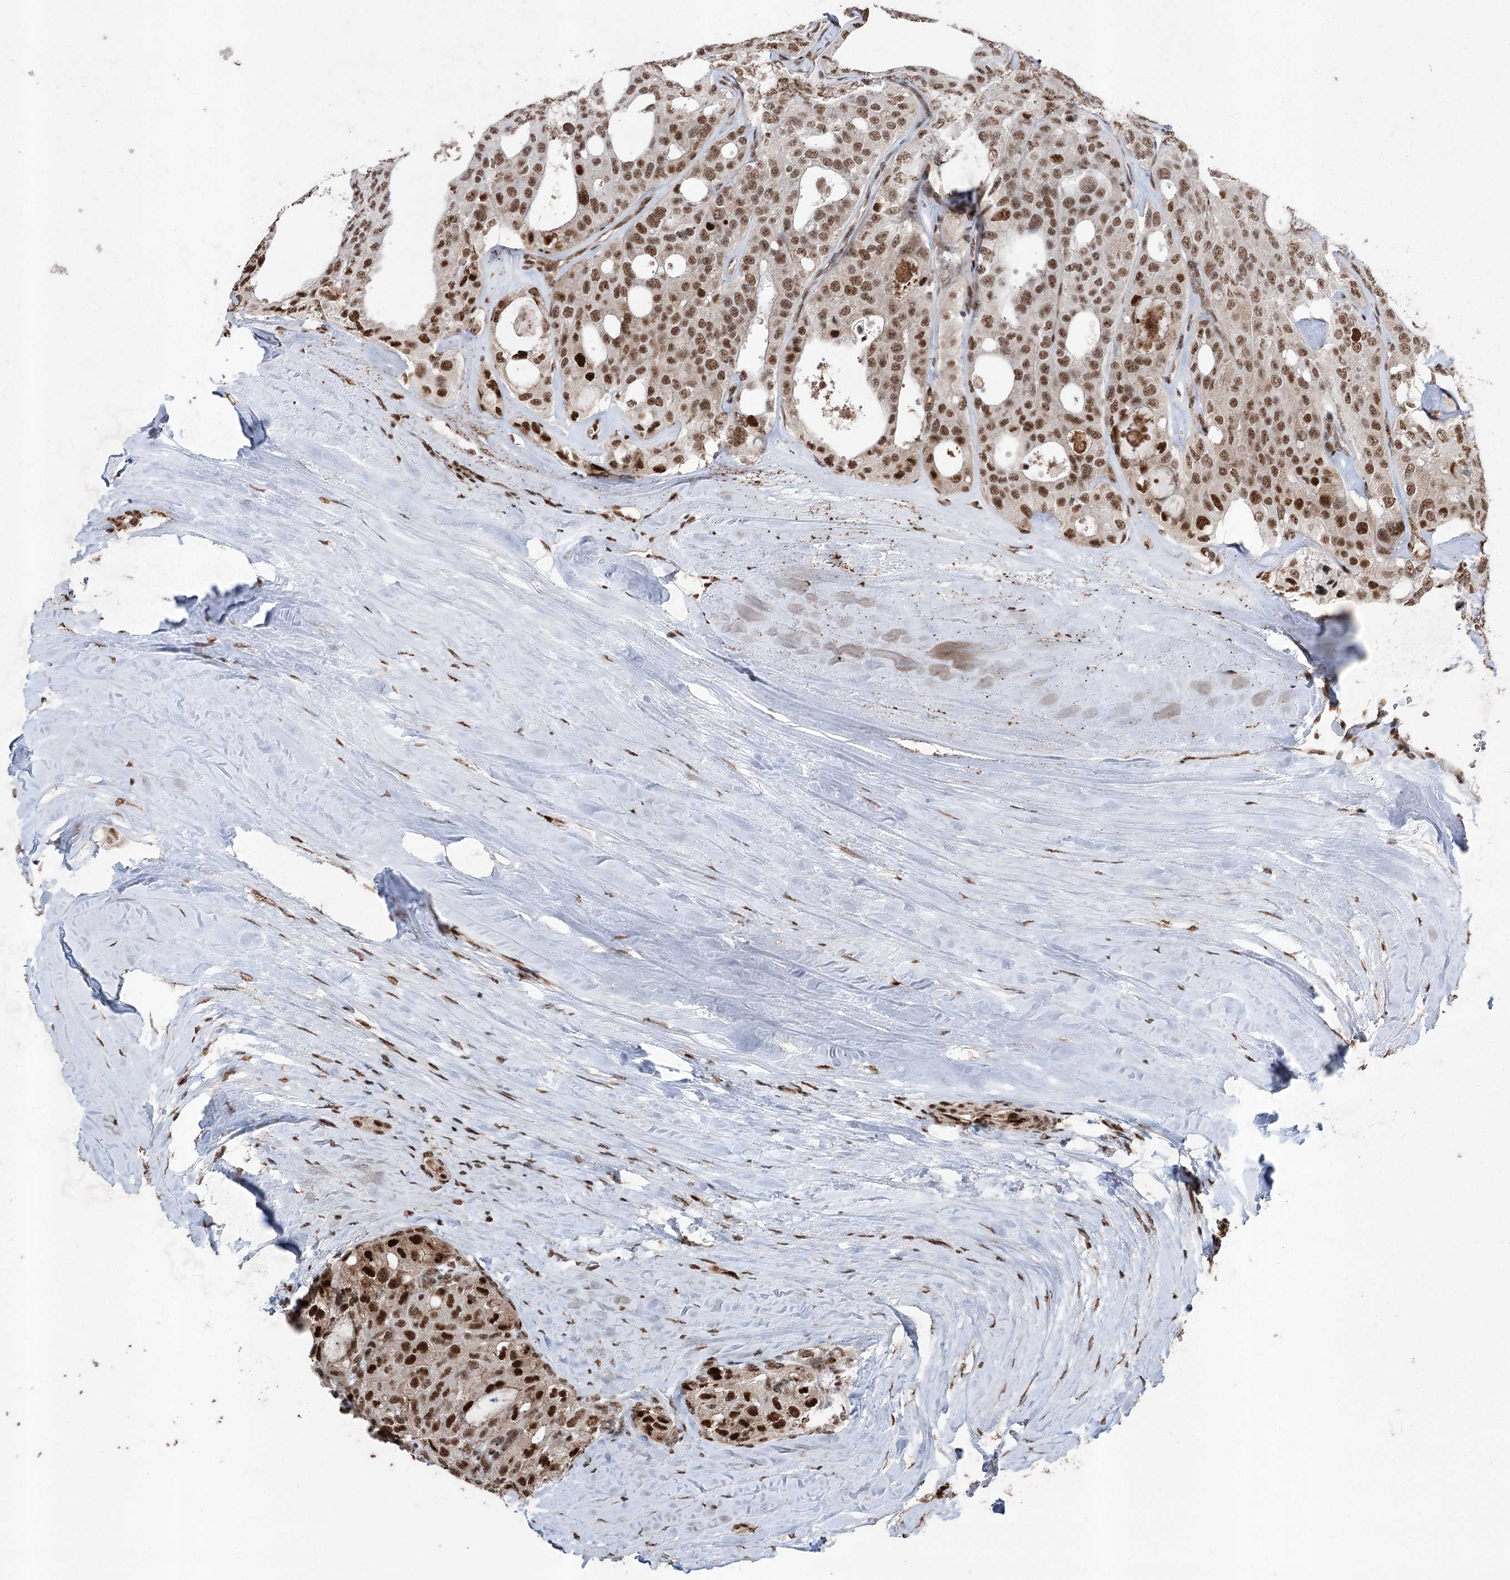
{"staining": {"intensity": "strong", "quantity": ">75%", "location": "nuclear"}, "tissue": "thyroid cancer", "cell_type": "Tumor cells", "image_type": "cancer", "snomed": [{"axis": "morphology", "description": "Follicular adenoma carcinoma, NOS"}, {"axis": "topography", "description": "Thyroid gland"}], "caption": "Immunohistochemistry (IHC) of human thyroid follicular adenoma carcinoma displays high levels of strong nuclear positivity in about >75% of tumor cells. (brown staining indicates protein expression, while blue staining denotes nuclei).", "gene": "PDCD4", "patient": {"sex": "male", "age": 75}}